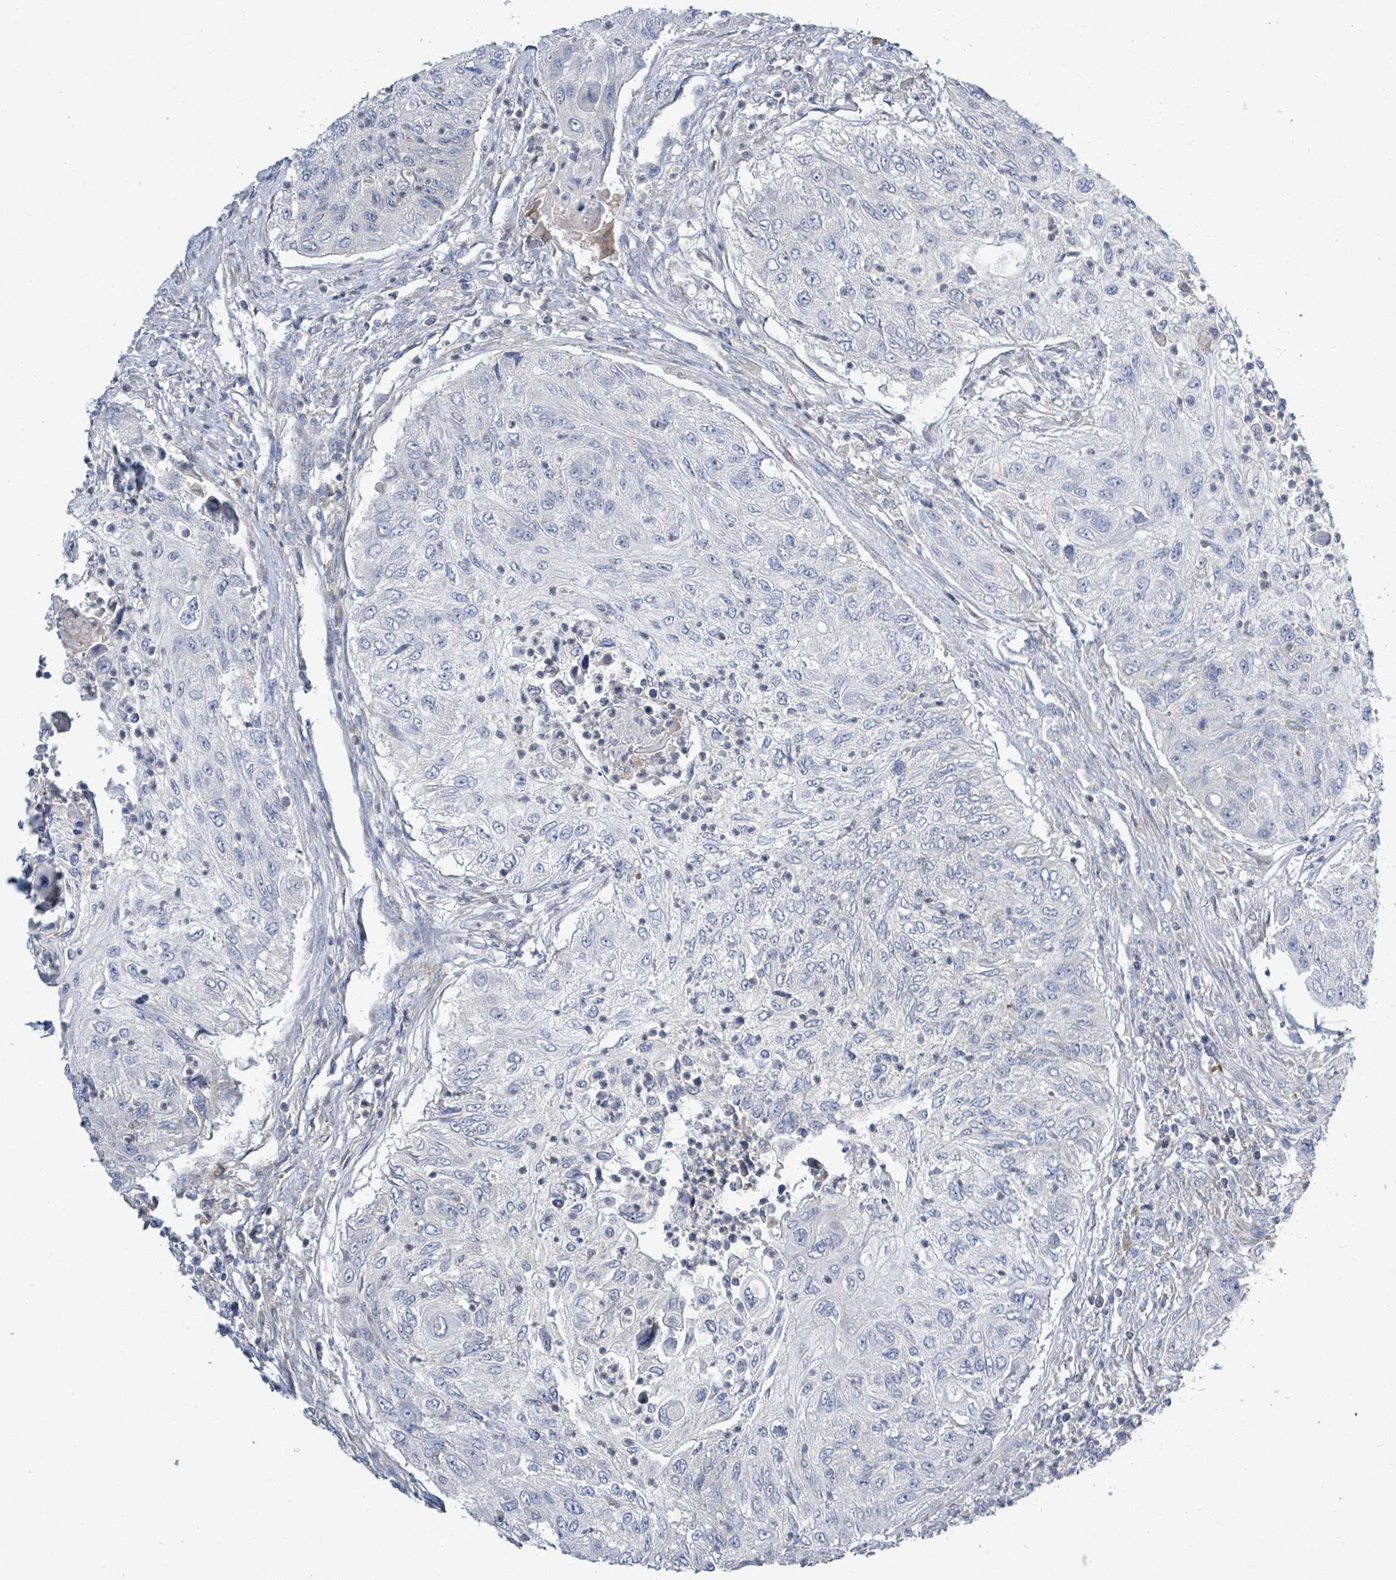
{"staining": {"intensity": "negative", "quantity": "none", "location": "none"}, "tissue": "urothelial cancer", "cell_type": "Tumor cells", "image_type": "cancer", "snomed": [{"axis": "morphology", "description": "Urothelial carcinoma, High grade"}, {"axis": "topography", "description": "Urinary bladder"}], "caption": "Immunohistochemistry (IHC) photomicrograph of urothelial cancer stained for a protein (brown), which reveals no positivity in tumor cells.", "gene": "SIRPB1", "patient": {"sex": "female", "age": 60}}